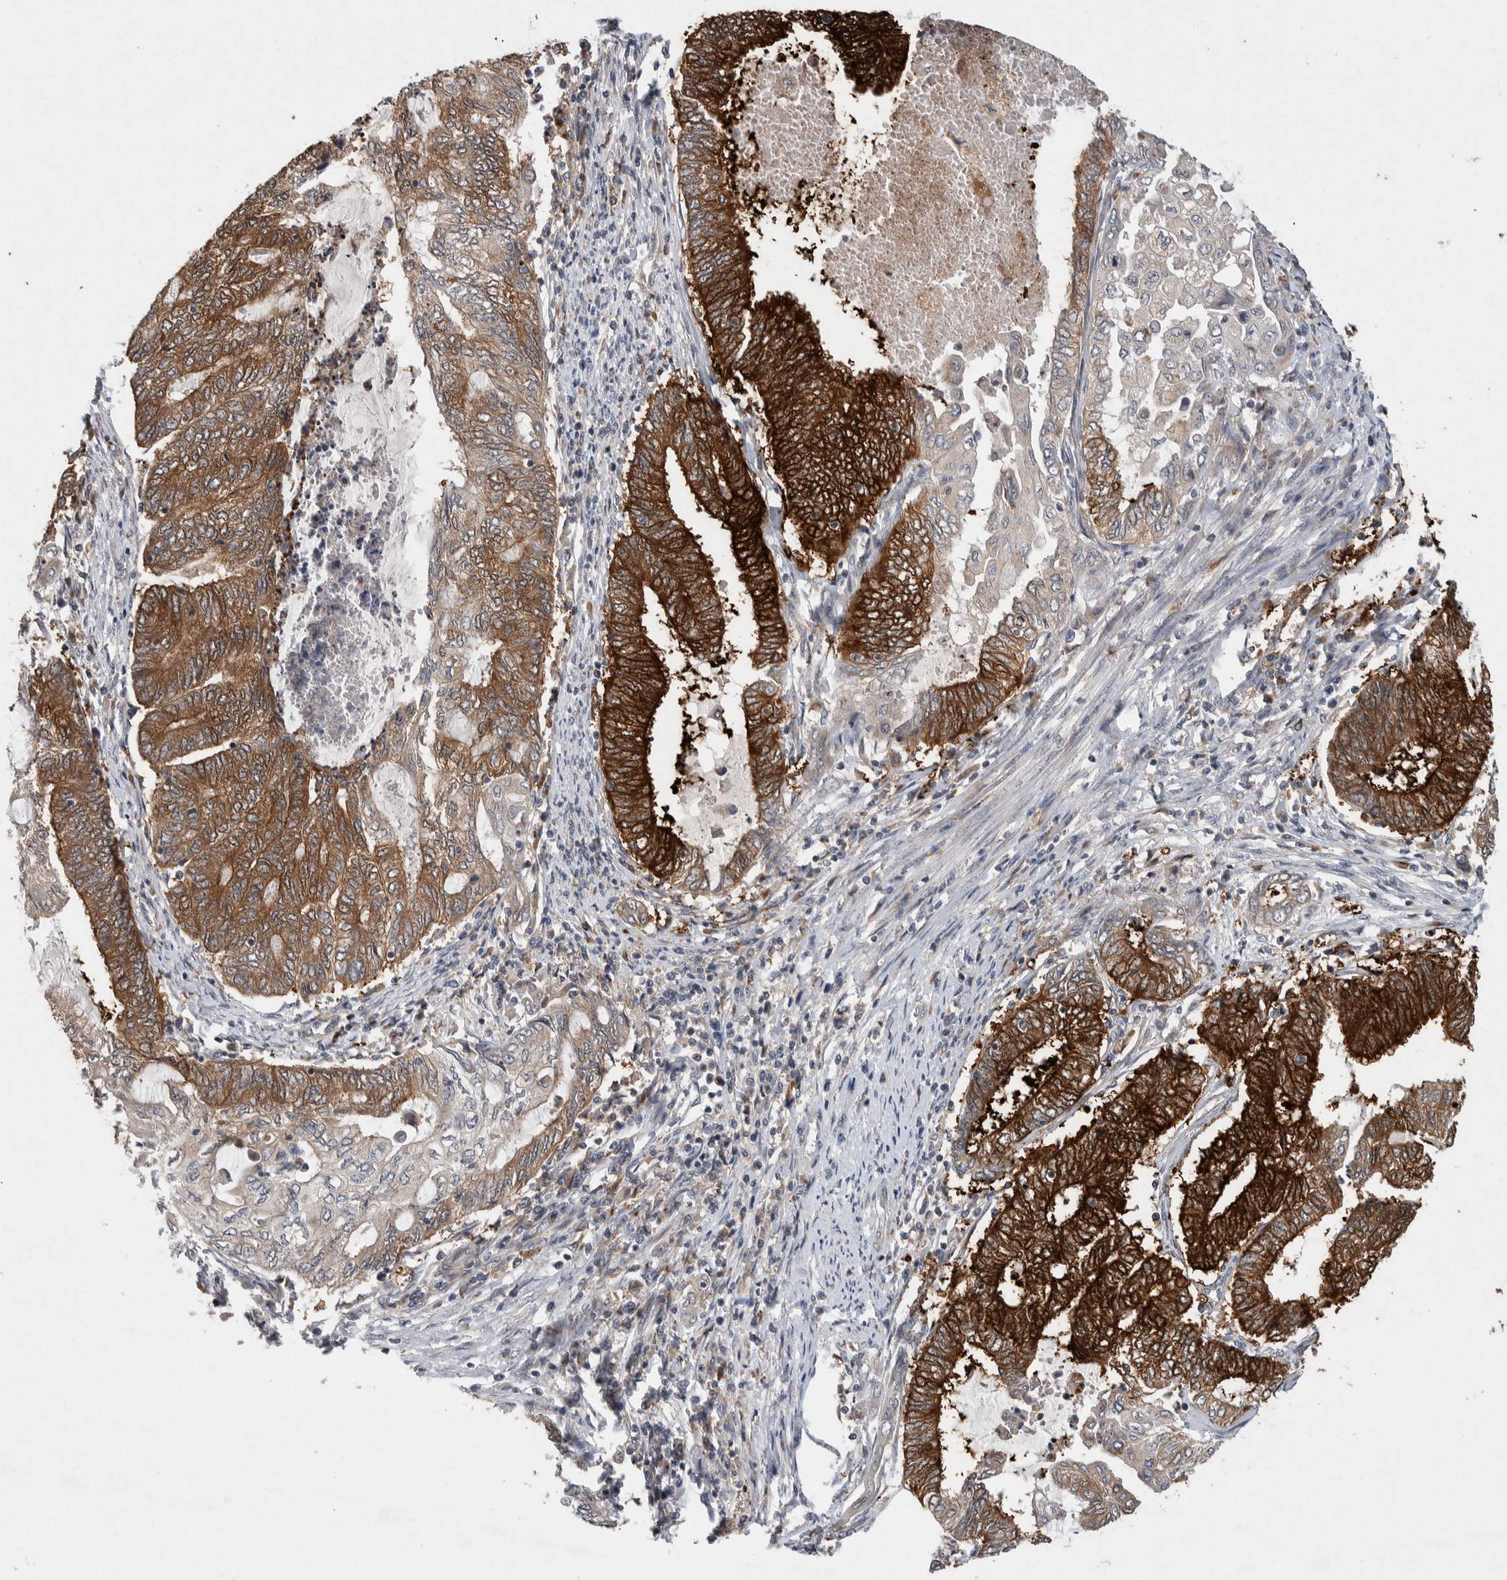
{"staining": {"intensity": "strong", "quantity": ">75%", "location": "cytoplasmic/membranous"}, "tissue": "endometrial cancer", "cell_type": "Tumor cells", "image_type": "cancer", "snomed": [{"axis": "morphology", "description": "Adenocarcinoma, NOS"}, {"axis": "topography", "description": "Uterus"}, {"axis": "topography", "description": "Endometrium"}], "caption": "Approximately >75% of tumor cells in endometrial cancer (adenocarcinoma) reveal strong cytoplasmic/membranous protein expression as visualized by brown immunohistochemical staining.", "gene": "KCNK1", "patient": {"sex": "female", "age": 70}}